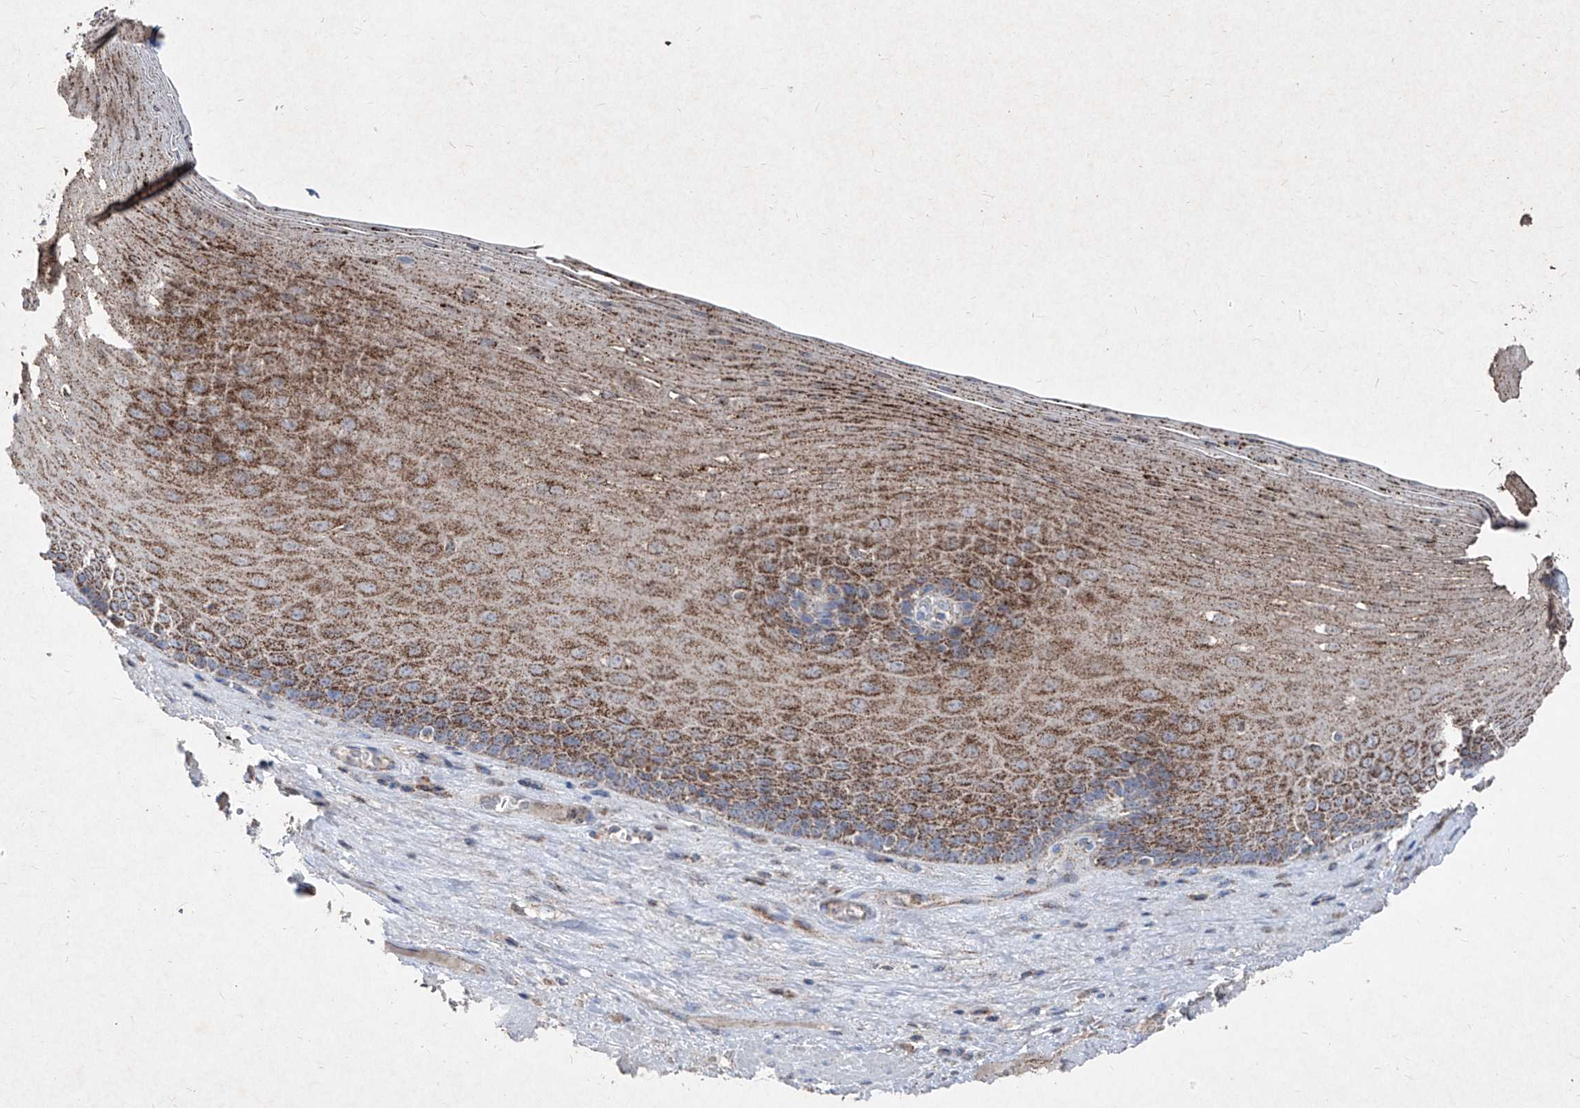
{"staining": {"intensity": "moderate", "quantity": ">75%", "location": "cytoplasmic/membranous"}, "tissue": "esophagus", "cell_type": "Squamous epithelial cells", "image_type": "normal", "snomed": [{"axis": "morphology", "description": "Normal tissue, NOS"}, {"axis": "topography", "description": "Esophagus"}], "caption": "Esophagus stained for a protein displays moderate cytoplasmic/membranous positivity in squamous epithelial cells.", "gene": "ABCD3", "patient": {"sex": "male", "age": 62}}